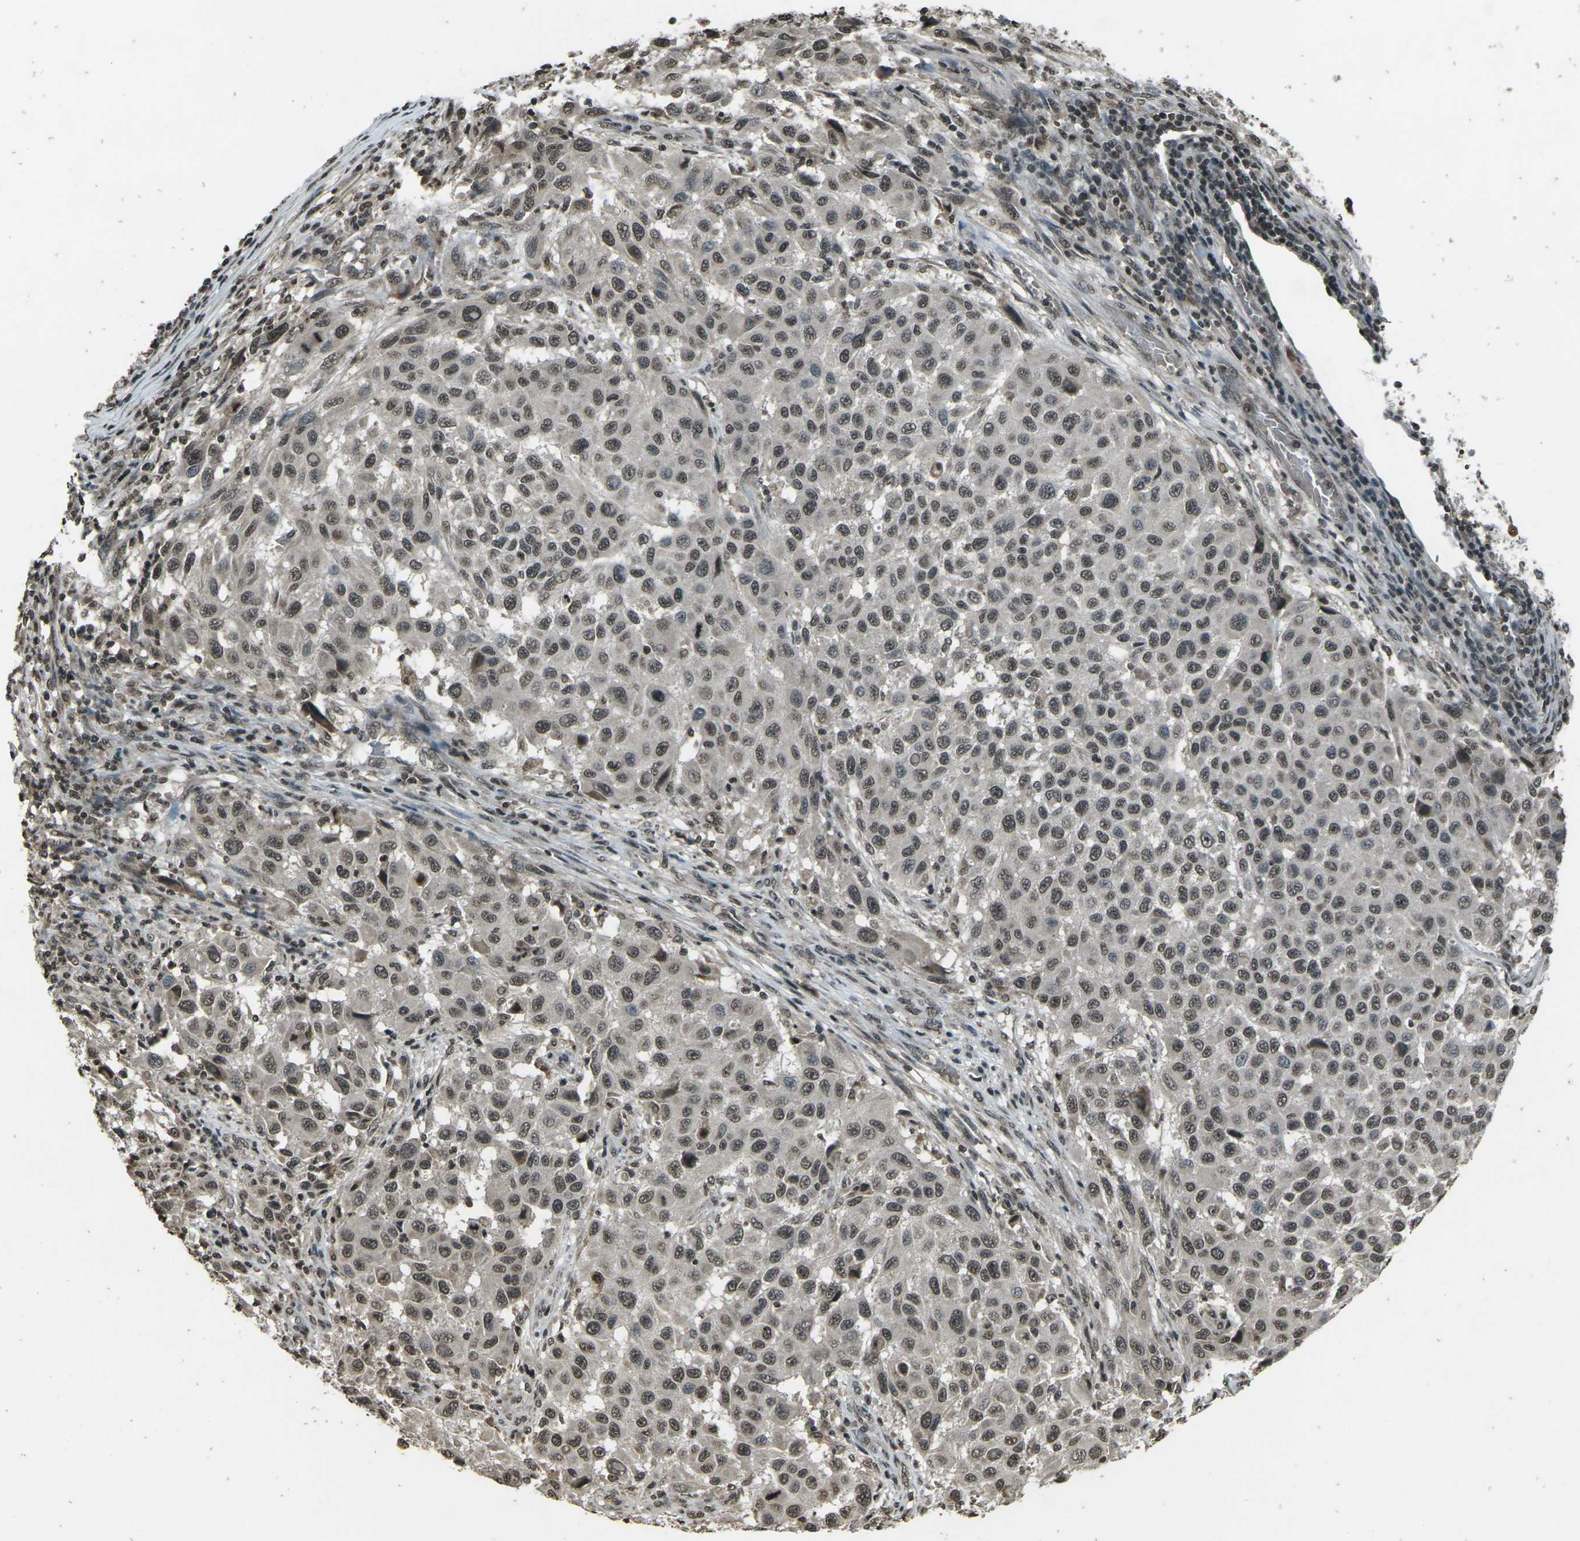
{"staining": {"intensity": "weak", "quantity": ">75%", "location": "nuclear"}, "tissue": "melanoma", "cell_type": "Tumor cells", "image_type": "cancer", "snomed": [{"axis": "morphology", "description": "Malignant melanoma, Metastatic site"}, {"axis": "topography", "description": "Lymph node"}], "caption": "The image reveals immunohistochemical staining of malignant melanoma (metastatic site). There is weak nuclear staining is seen in approximately >75% of tumor cells. The staining is performed using DAB (3,3'-diaminobenzidine) brown chromogen to label protein expression. The nuclei are counter-stained blue using hematoxylin.", "gene": "PRPF8", "patient": {"sex": "male", "age": 61}}